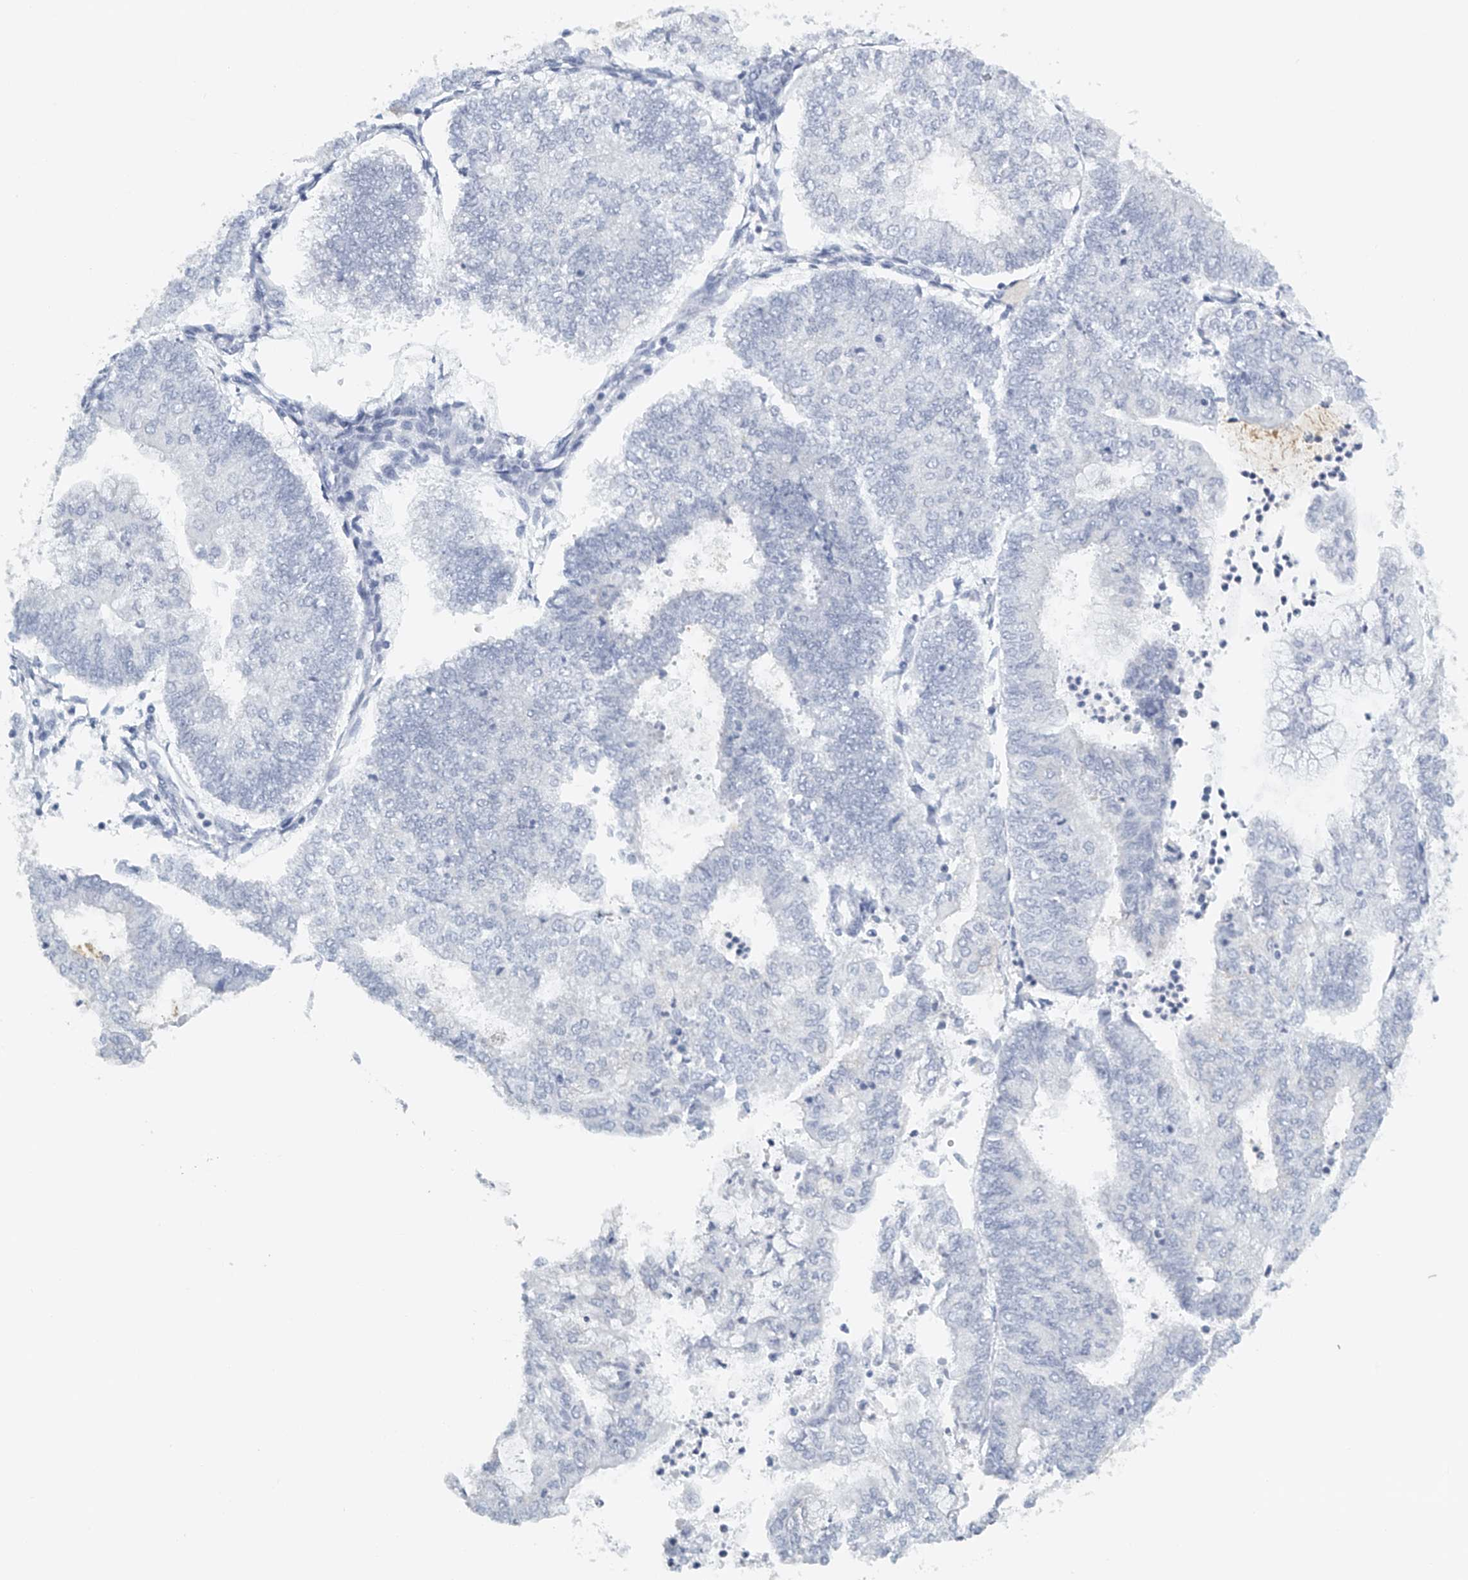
{"staining": {"intensity": "negative", "quantity": "none", "location": "none"}, "tissue": "endometrial cancer", "cell_type": "Tumor cells", "image_type": "cancer", "snomed": [{"axis": "morphology", "description": "Adenocarcinoma, NOS"}, {"axis": "topography", "description": "Endometrium"}], "caption": "This is a histopathology image of immunohistochemistry staining of endometrial adenocarcinoma, which shows no staining in tumor cells.", "gene": "FAT2", "patient": {"sex": "female", "age": 59}}